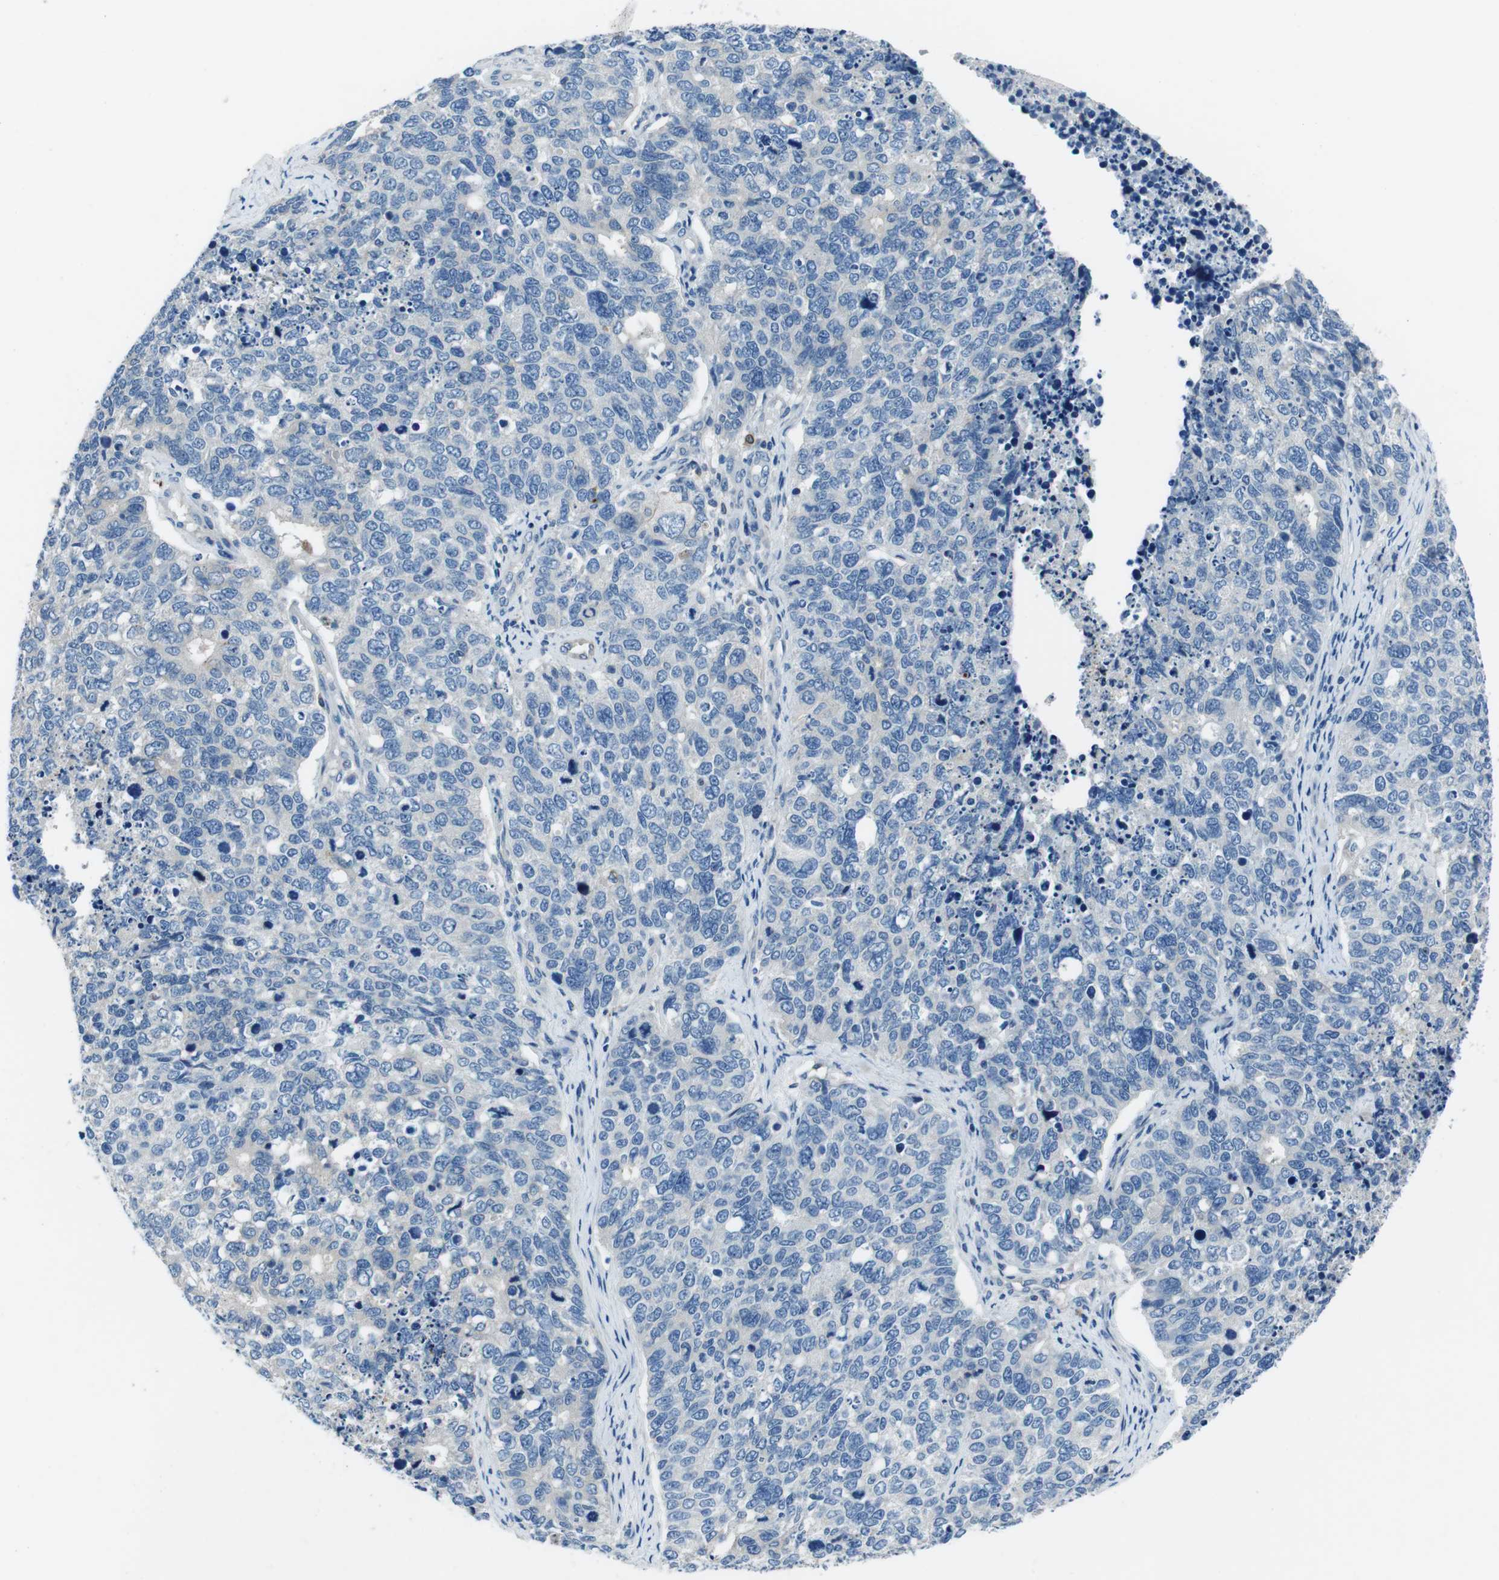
{"staining": {"intensity": "negative", "quantity": "none", "location": "none"}, "tissue": "cervical cancer", "cell_type": "Tumor cells", "image_type": "cancer", "snomed": [{"axis": "morphology", "description": "Squamous cell carcinoma, NOS"}, {"axis": "topography", "description": "Cervix"}], "caption": "Immunohistochemistry (IHC) histopathology image of human squamous cell carcinoma (cervical) stained for a protein (brown), which demonstrates no expression in tumor cells.", "gene": "TULP3", "patient": {"sex": "female", "age": 63}}